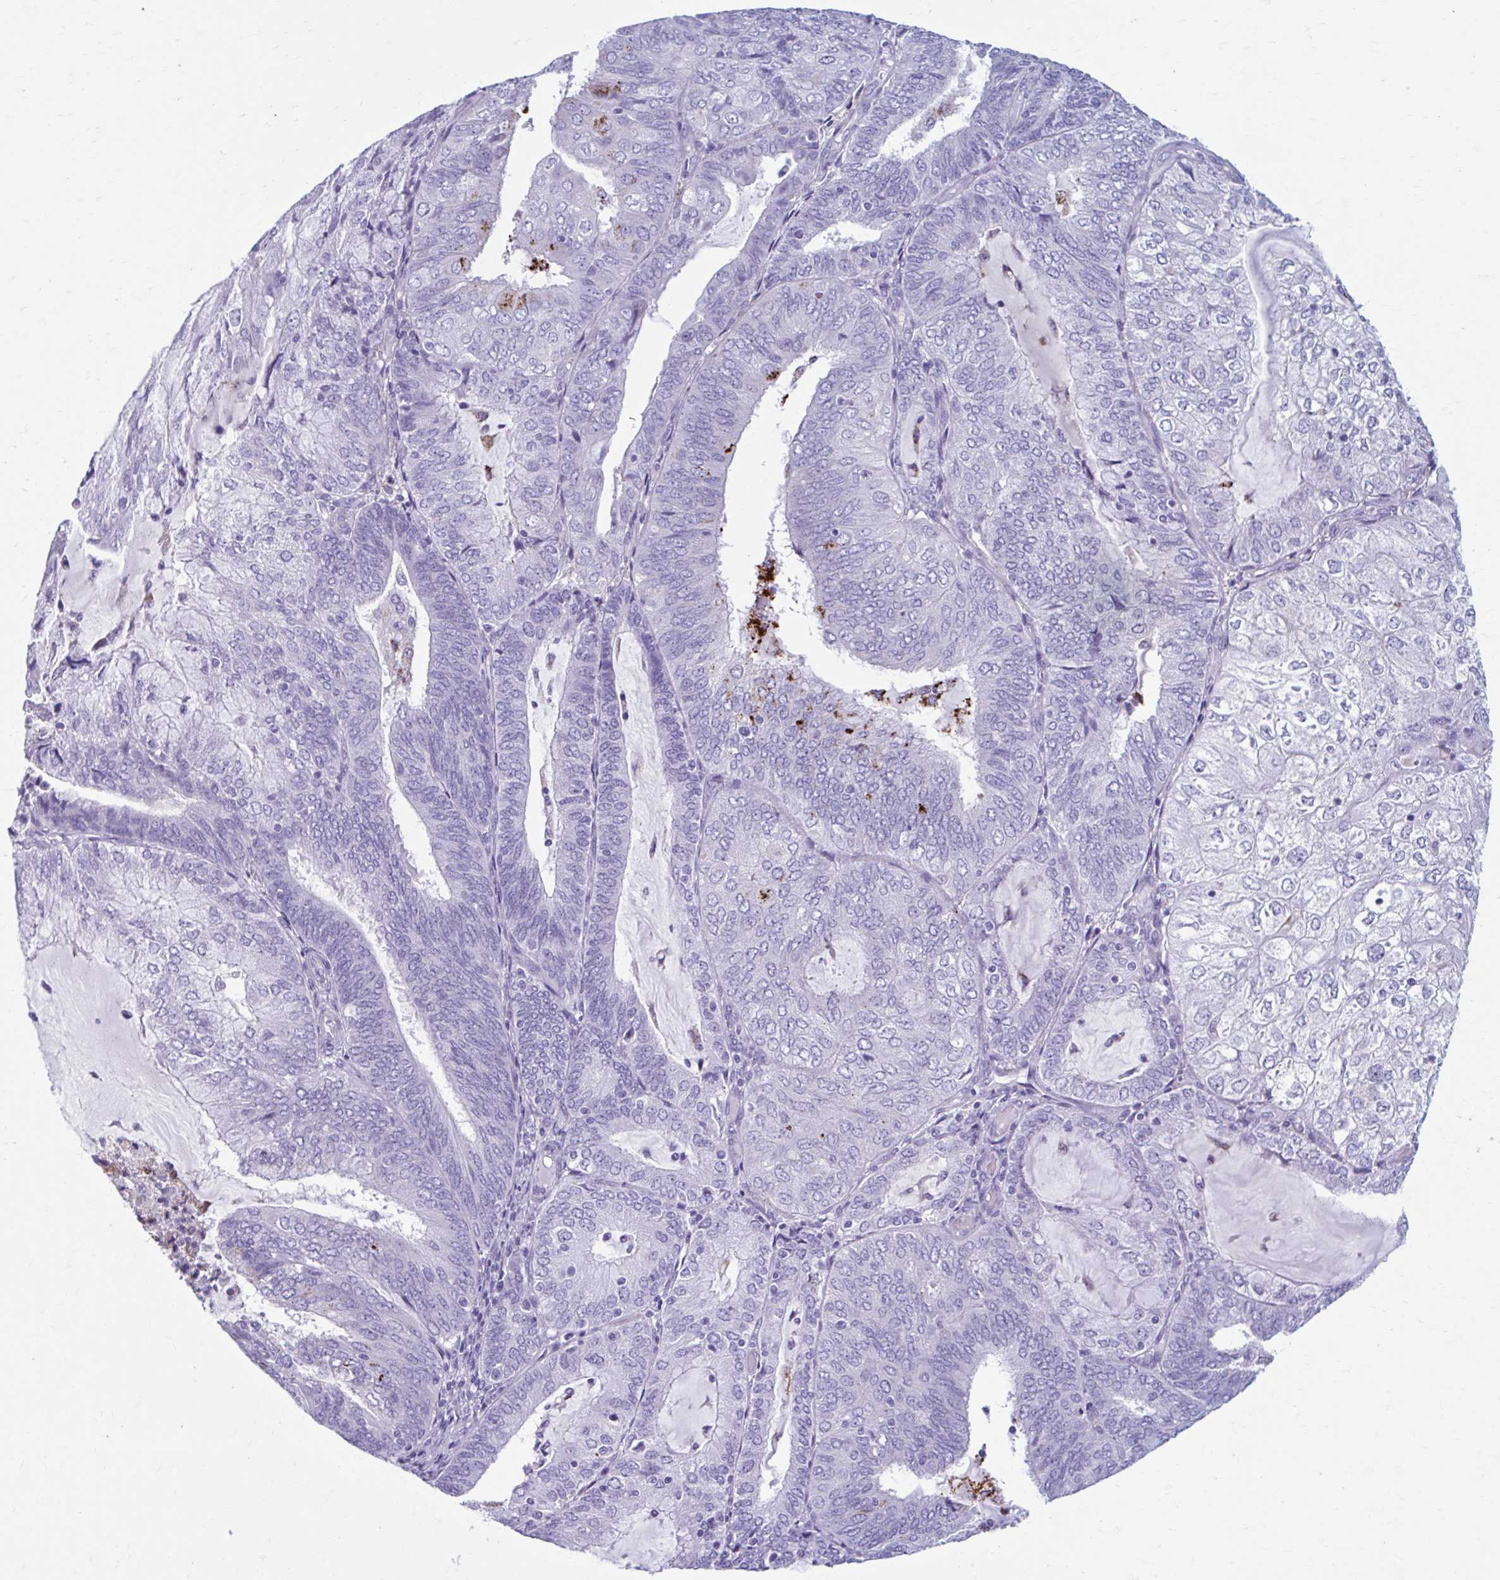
{"staining": {"intensity": "negative", "quantity": "none", "location": "none"}, "tissue": "endometrial cancer", "cell_type": "Tumor cells", "image_type": "cancer", "snomed": [{"axis": "morphology", "description": "Adenocarcinoma, NOS"}, {"axis": "topography", "description": "Endometrium"}], "caption": "Tumor cells are negative for protein expression in human adenocarcinoma (endometrial).", "gene": "C12orf71", "patient": {"sex": "female", "age": 81}}